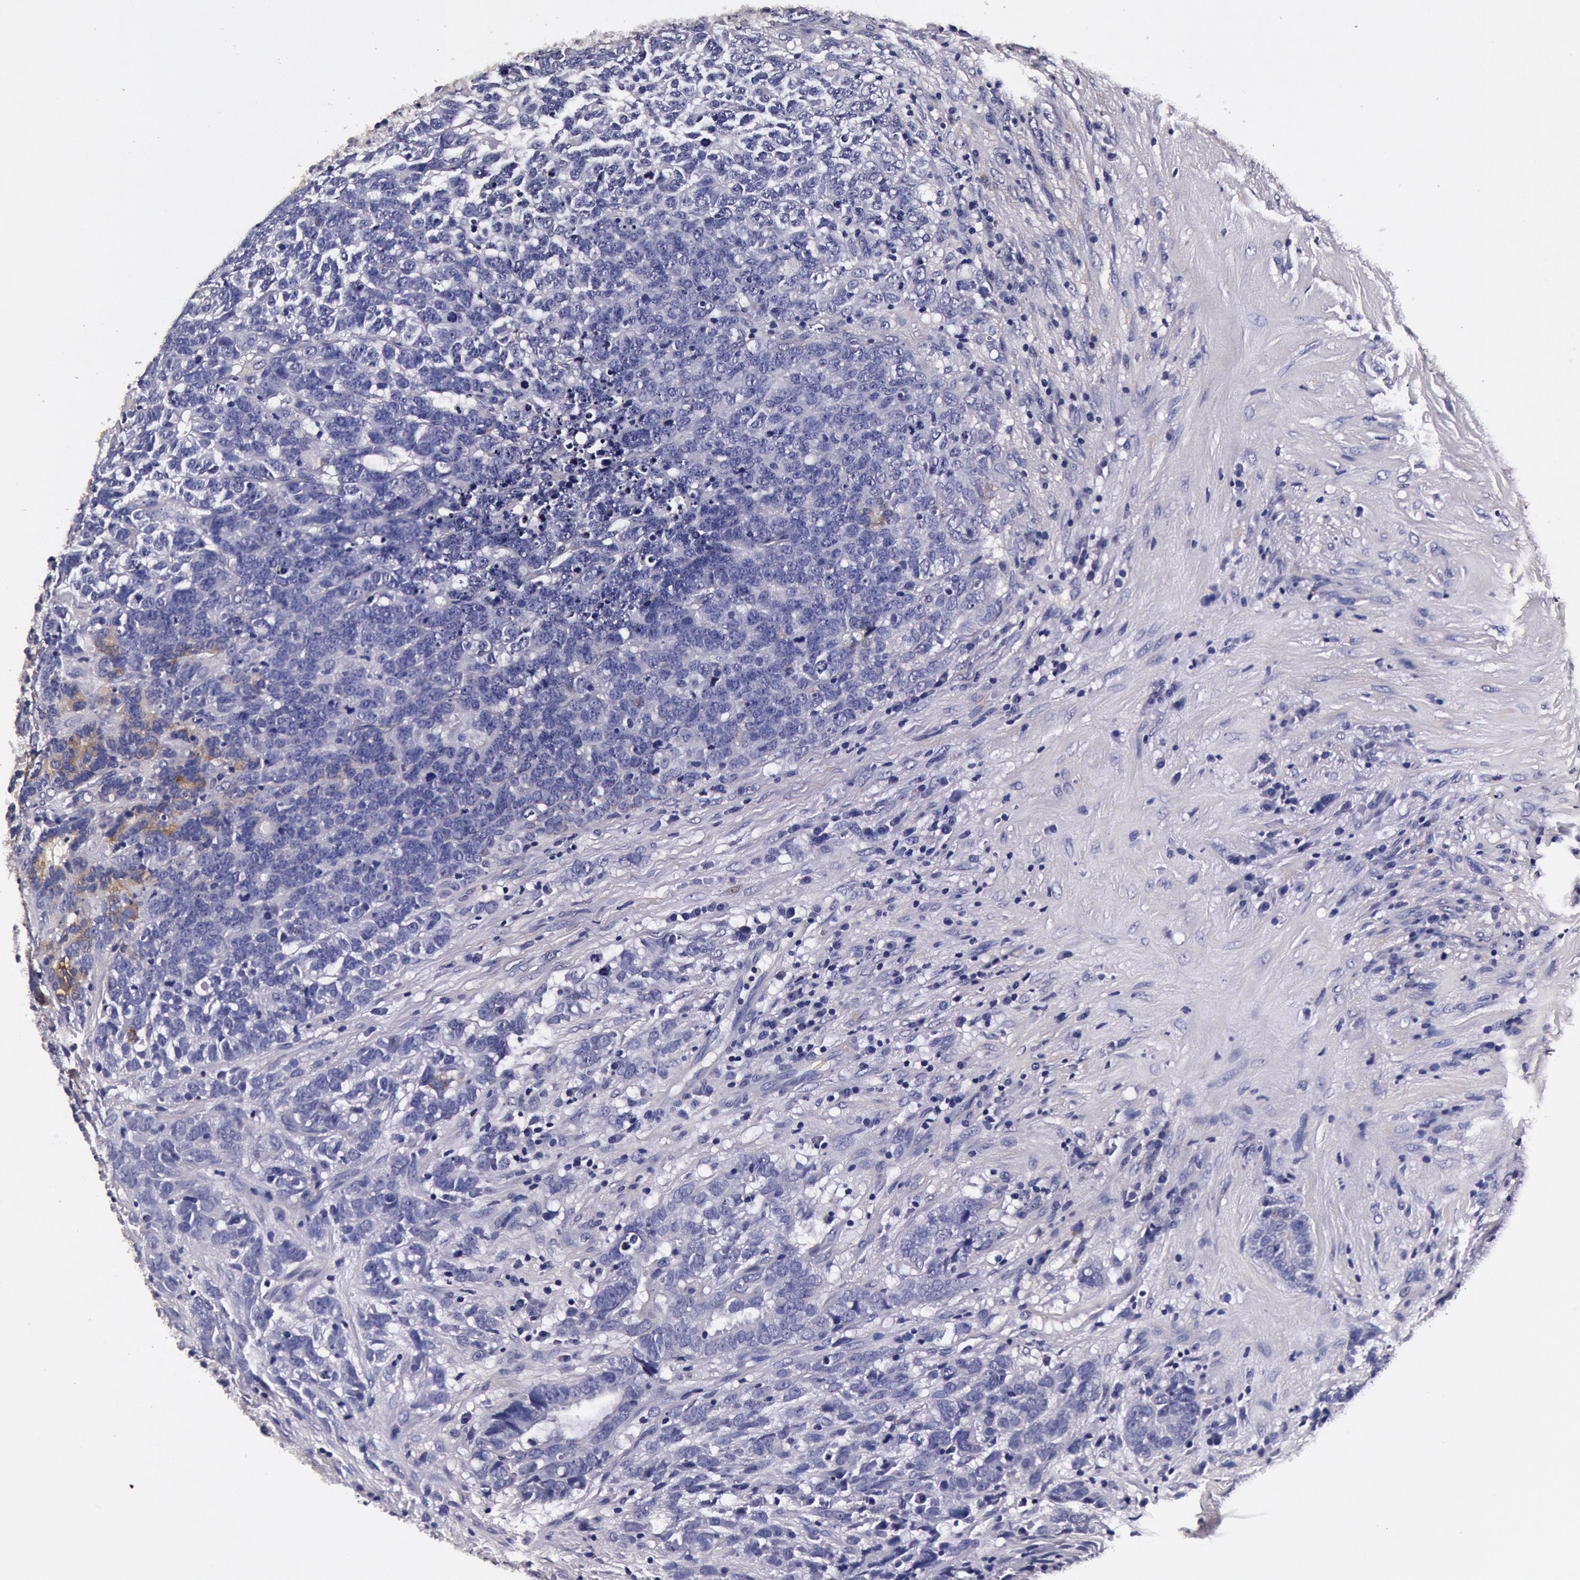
{"staining": {"intensity": "negative", "quantity": "none", "location": "none"}, "tissue": "testis cancer", "cell_type": "Tumor cells", "image_type": "cancer", "snomed": [{"axis": "morphology", "description": "Carcinoma, Embryonal, NOS"}, {"axis": "topography", "description": "Testis"}], "caption": "Micrograph shows no protein expression in tumor cells of testis cancer (embryonal carcinoma) tissue. (Stains: DAB (3,3'-diaminobenzidine) IHC with hematoxylin counter stain, Microscopy: brightfield microscopy at high magnification).", "gene": "CCDC22", "patient": {"sex": "male", "age": 26}}